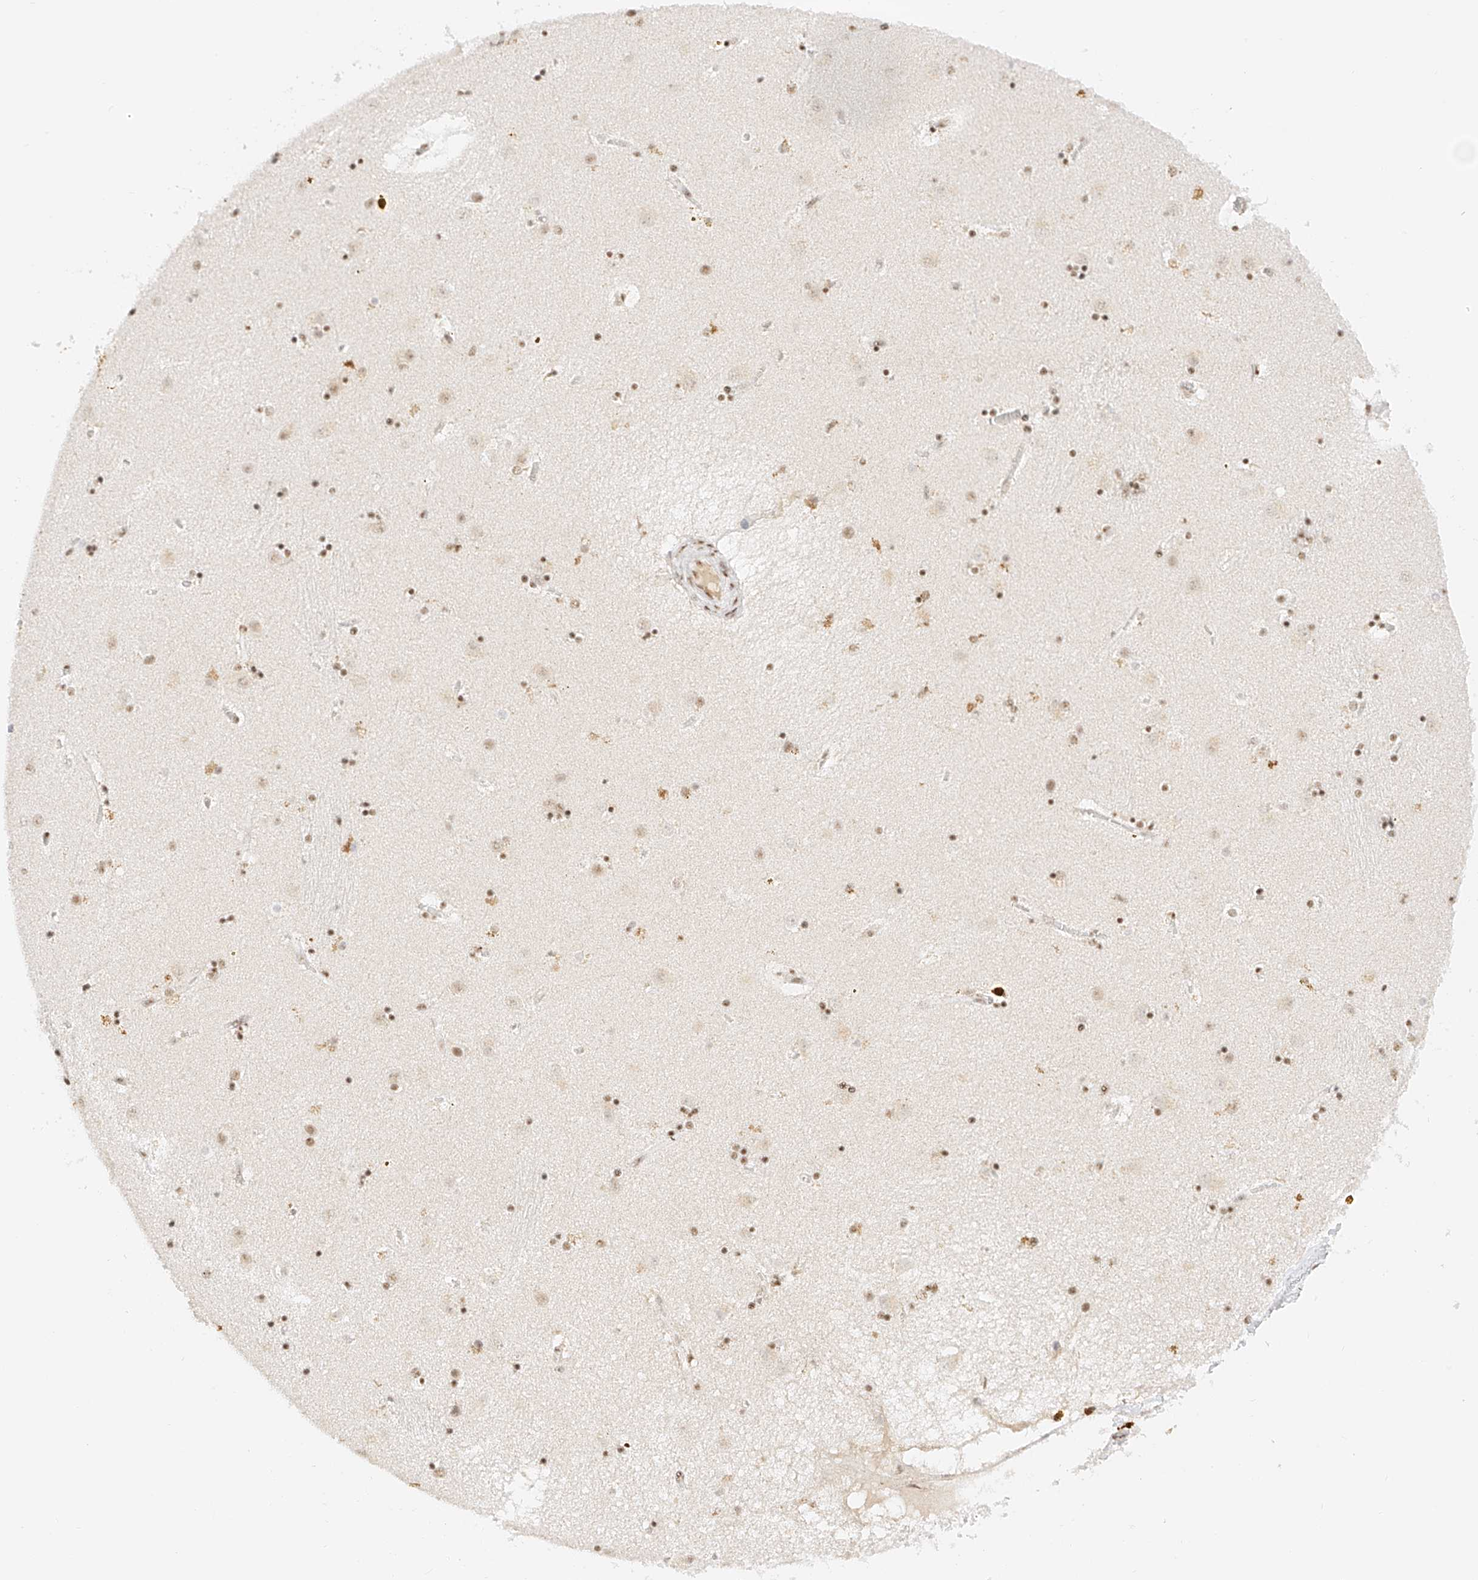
{"staining": {"intensity": "moderate", "quantity": "25%-75%", "location": "nuclear"}, "tissue": "caudate", "cell_type": "Glial cells", "image_type": "normal", "snomed": [{"axis": "morphology", "description": "Normal tissue, NOS"}, {"axis": "topography", "description": "Lateral ventricle wall"}], "caption": "Moderate nuclear staining for a protein is present in approximately 25%-75% of glial cells of benign caudate using immunohistochemistry.", "gene": "NRF1", "patient": {"sex": "male", "age": 70}}